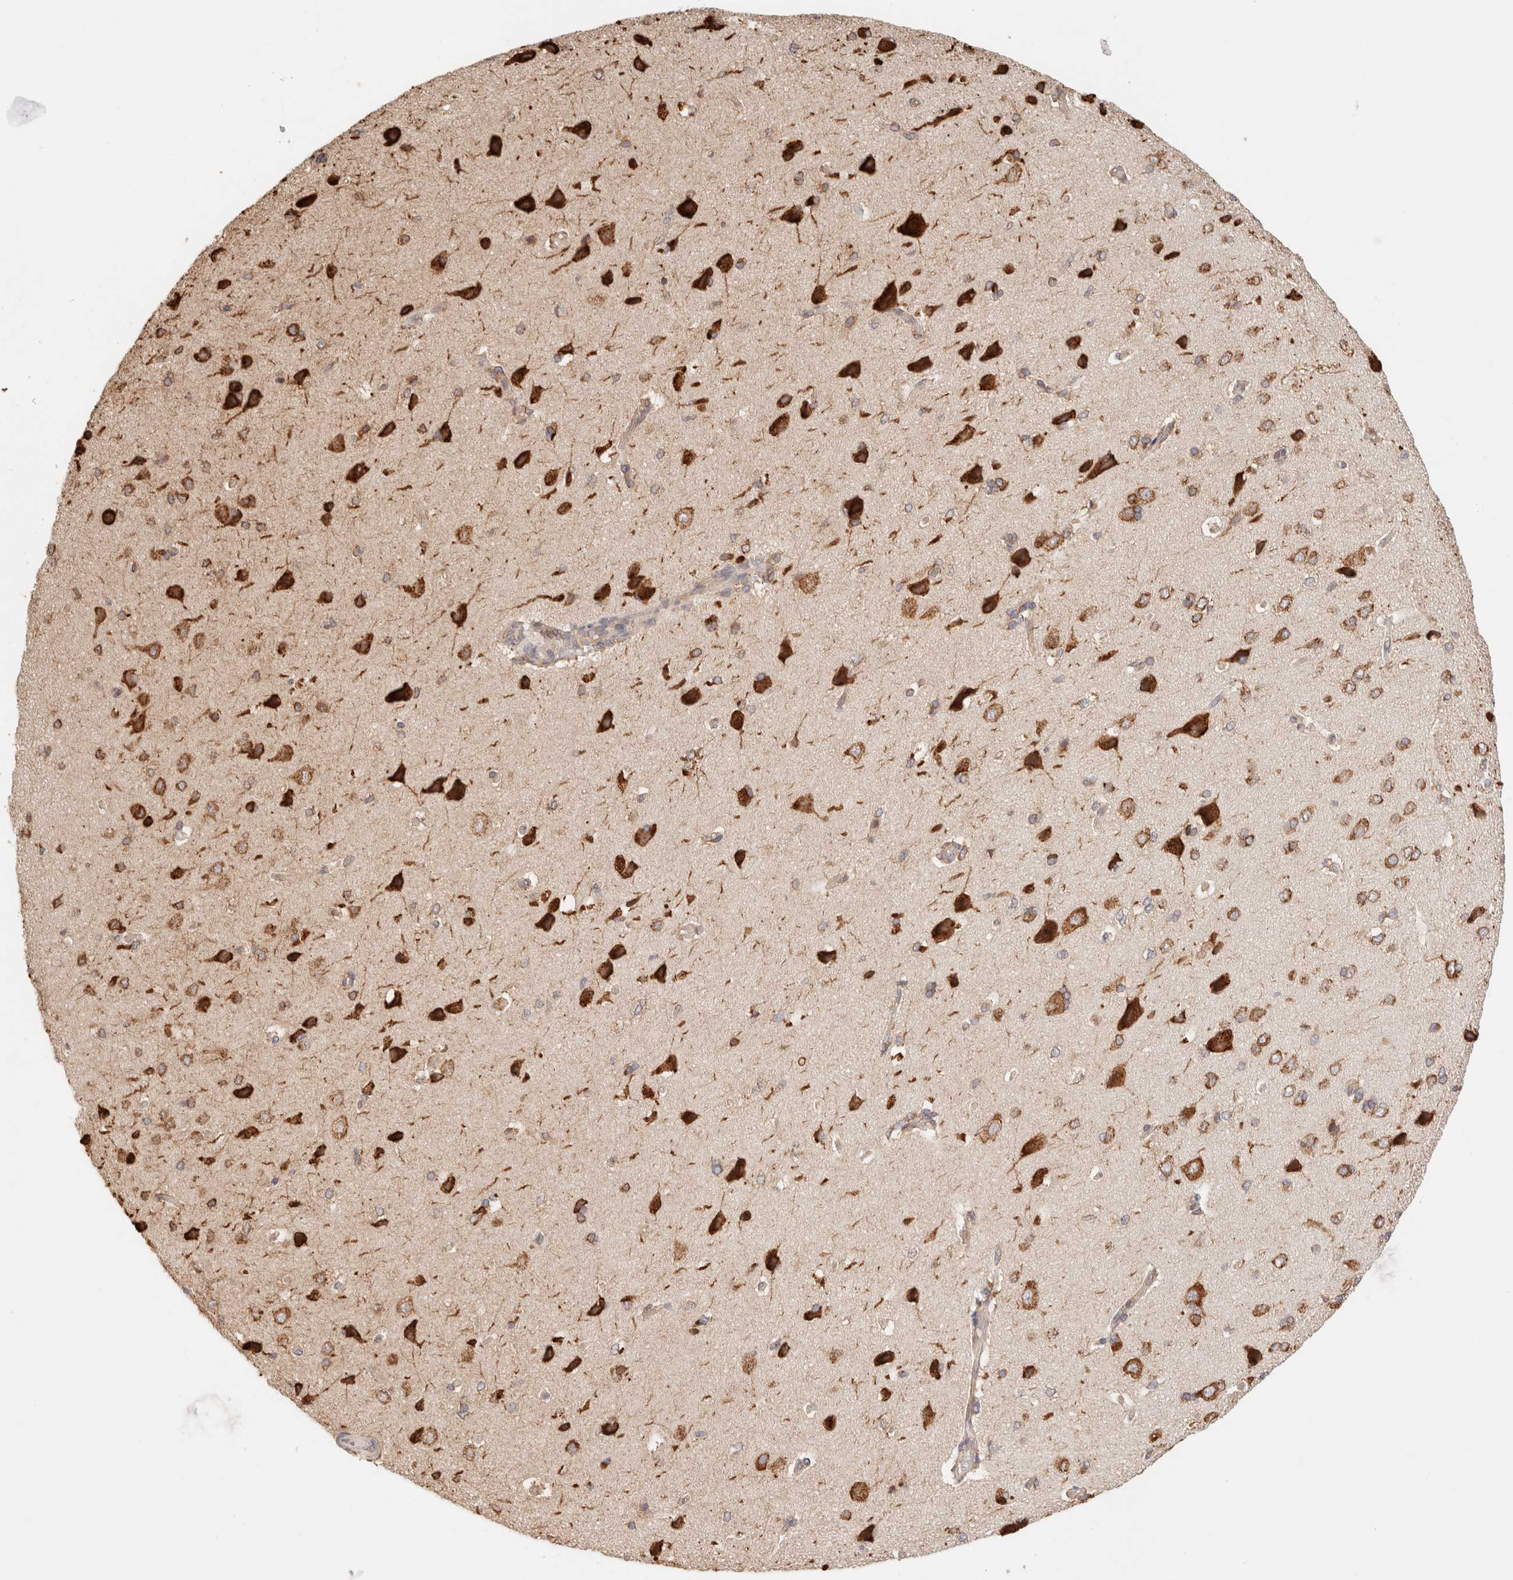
{"staining": {"intensity": "negative", "quantity": "none", "location": "none"}, "tissue": "cerebral cortex", "cell_type": "Endothelial cells", "image_type": "normal", "snomed": [{"axis": "morphology", "description": "Normal tissue, NOS"}, {"axis": "topography", "description": "Cerebral cortex"}], "caption": "Immunohistochemical staining of normal cerebral cortex exhibits no significant positivity in endothelial cells. (Immunohistochemistry (ihc), brightfield microscopy, high magnification).", "gene": "FER", "patient": {"sex": "male", "age": 62}}